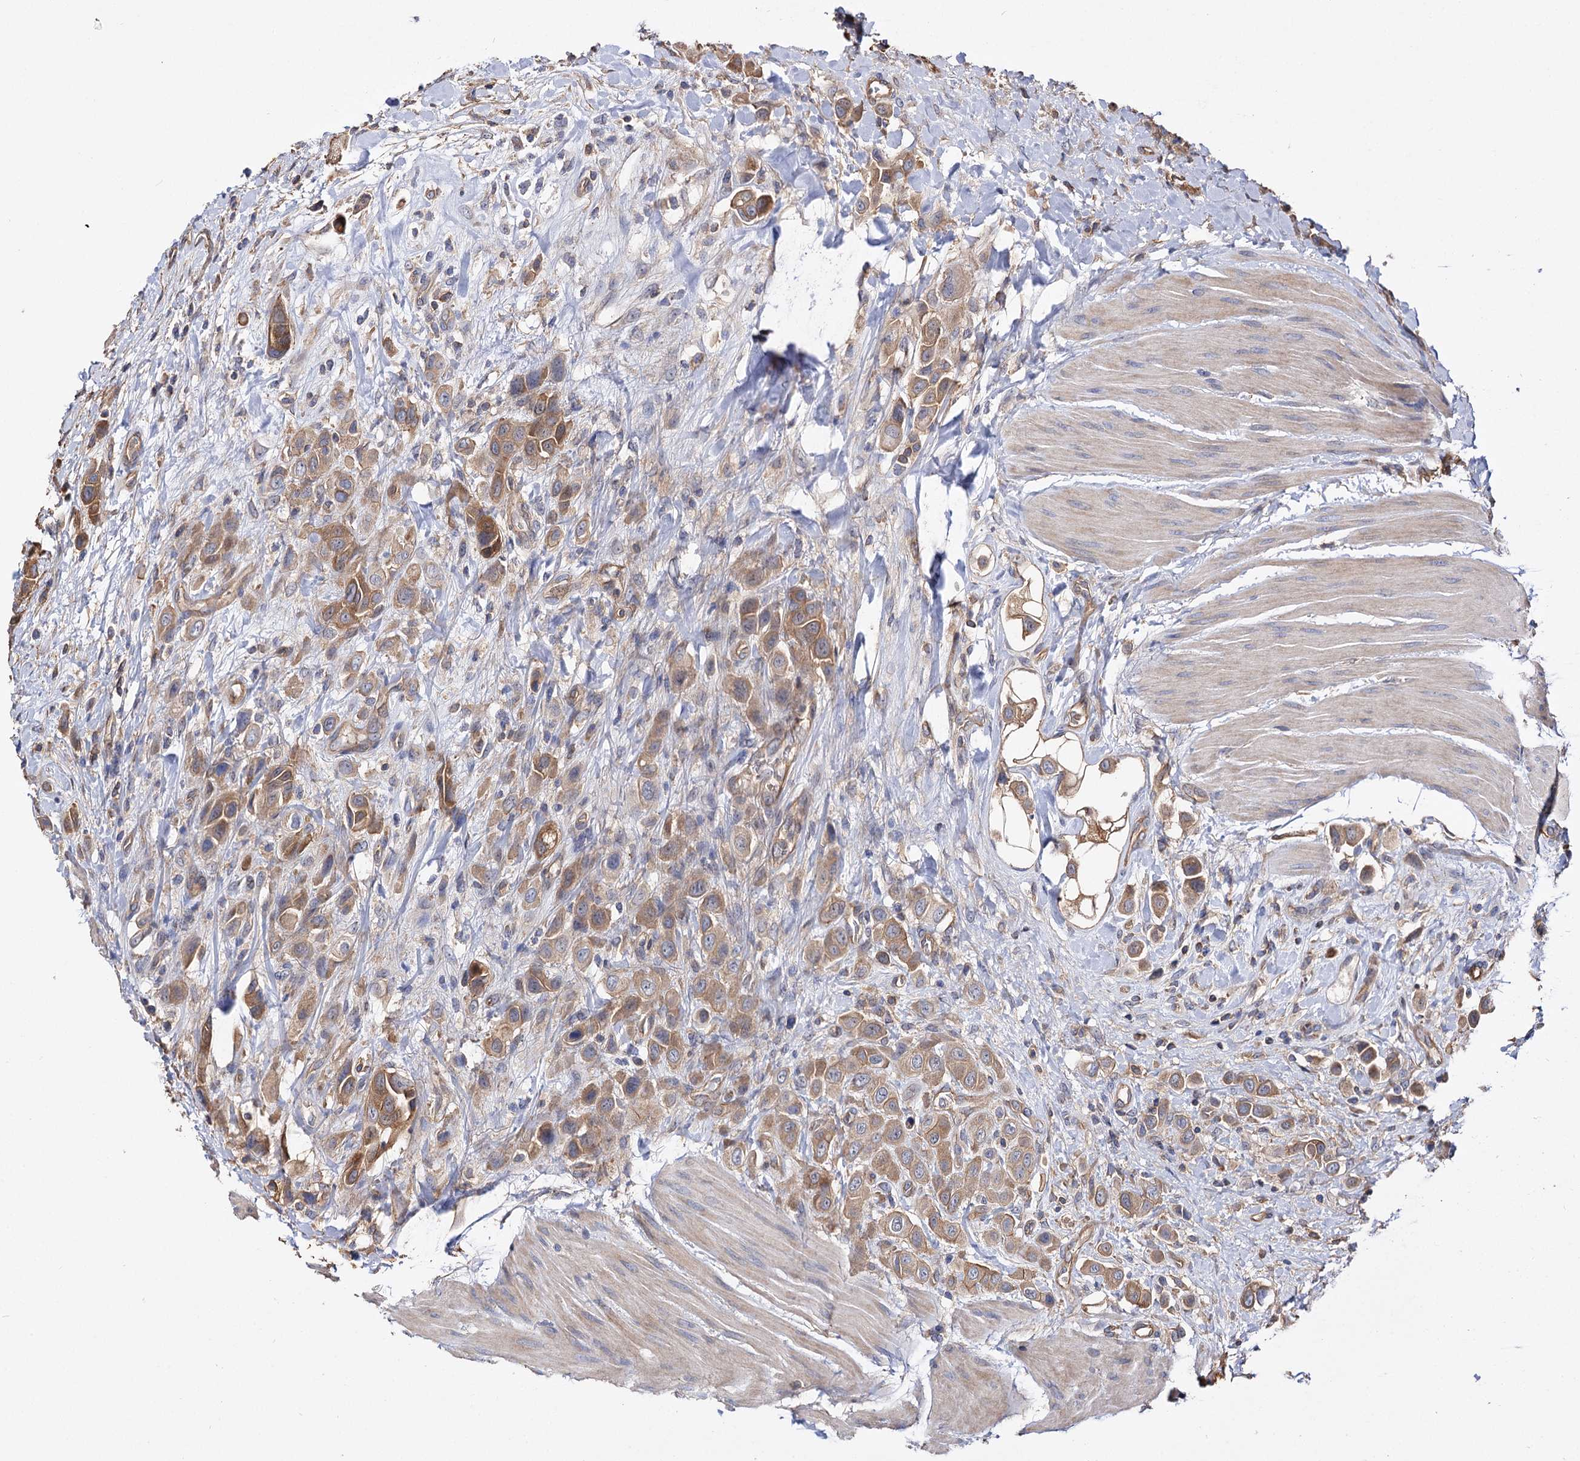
{"staining": {"intensity": "moderate", "quantity": ">75%", "location": "cytoplasmic/membranous"}, "tissue": "urothelial cancer", "cell_type": "Tumor cells", "image_type": "cancer", "snomed": [{"axis": "morphology", "description": "Urothelial carcinoma, High grade"}, {"axis": "topography", "description": "Urinary bladder"}], "caption": "Moderate cytoplasmic/membranous positivity is seen in approximately >75% of tumor cells in high-grade urothelial carcinoma.", "gene": "IDI1", "patient": {"sex": "male", "age": 50}}